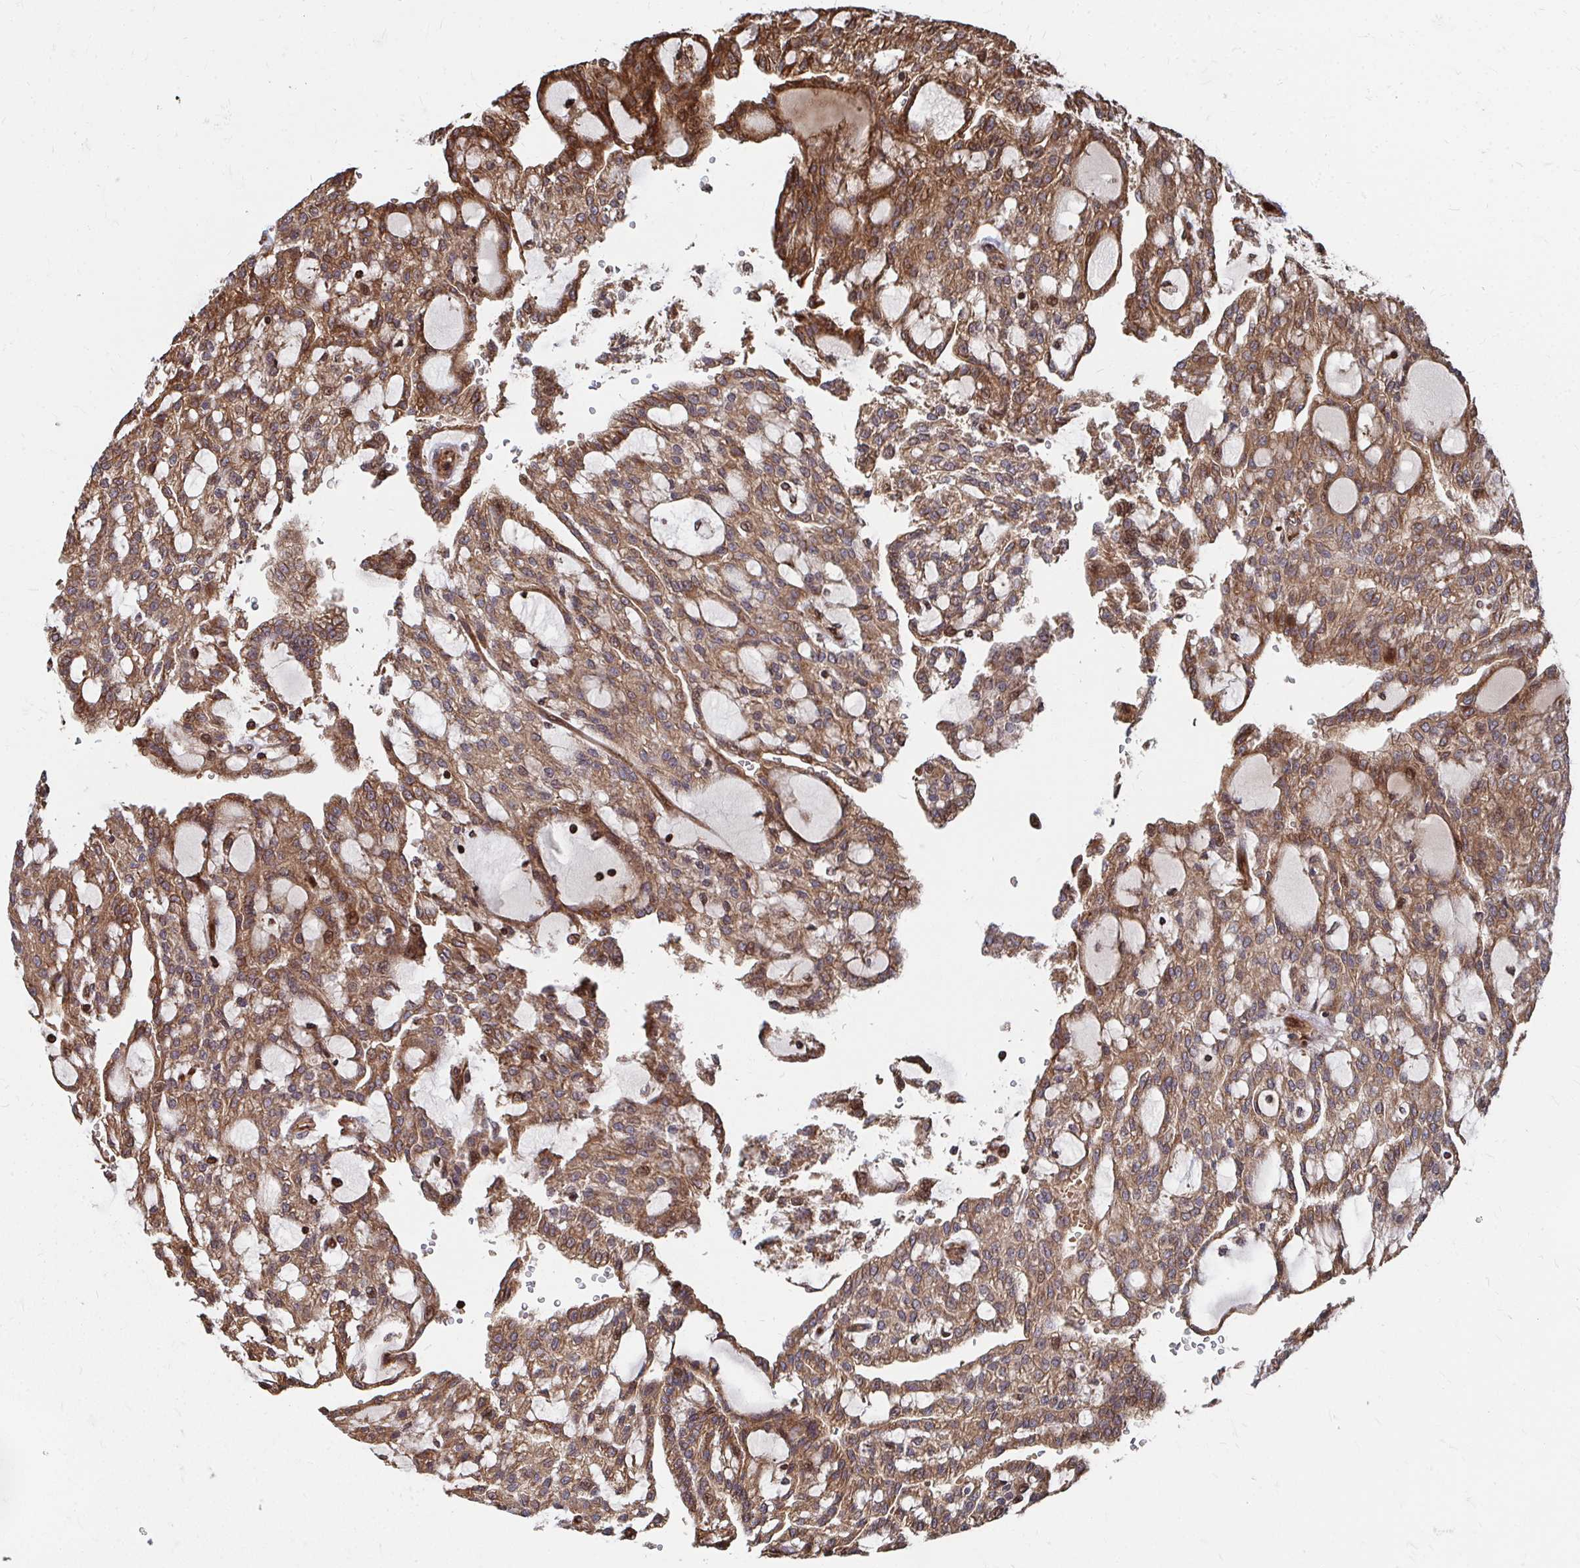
{"staining": {"intensity": "strong", "quantity": ">75%", "location": "cytoplasmic/membranous"}, "tissue": "renal cancer", "cell_type": "Tumor cells", "image_type": "cancer", "snomed": [{"axis": "morphology", "description": "Adenocarcinoma, NOS"}, {"axis": "topography", "description": "Kidney"}], "caption": "A brown stain labels strong cytoplasmic/membranous expression of a protein in renal cancer tumor cells. (DAB (3,3'-diaminobenzidine) IHC, brown staining for protein, blue staining for nuclei).", "gene": "FAM89A", "patient": {"sex": "male", "age": 63}}